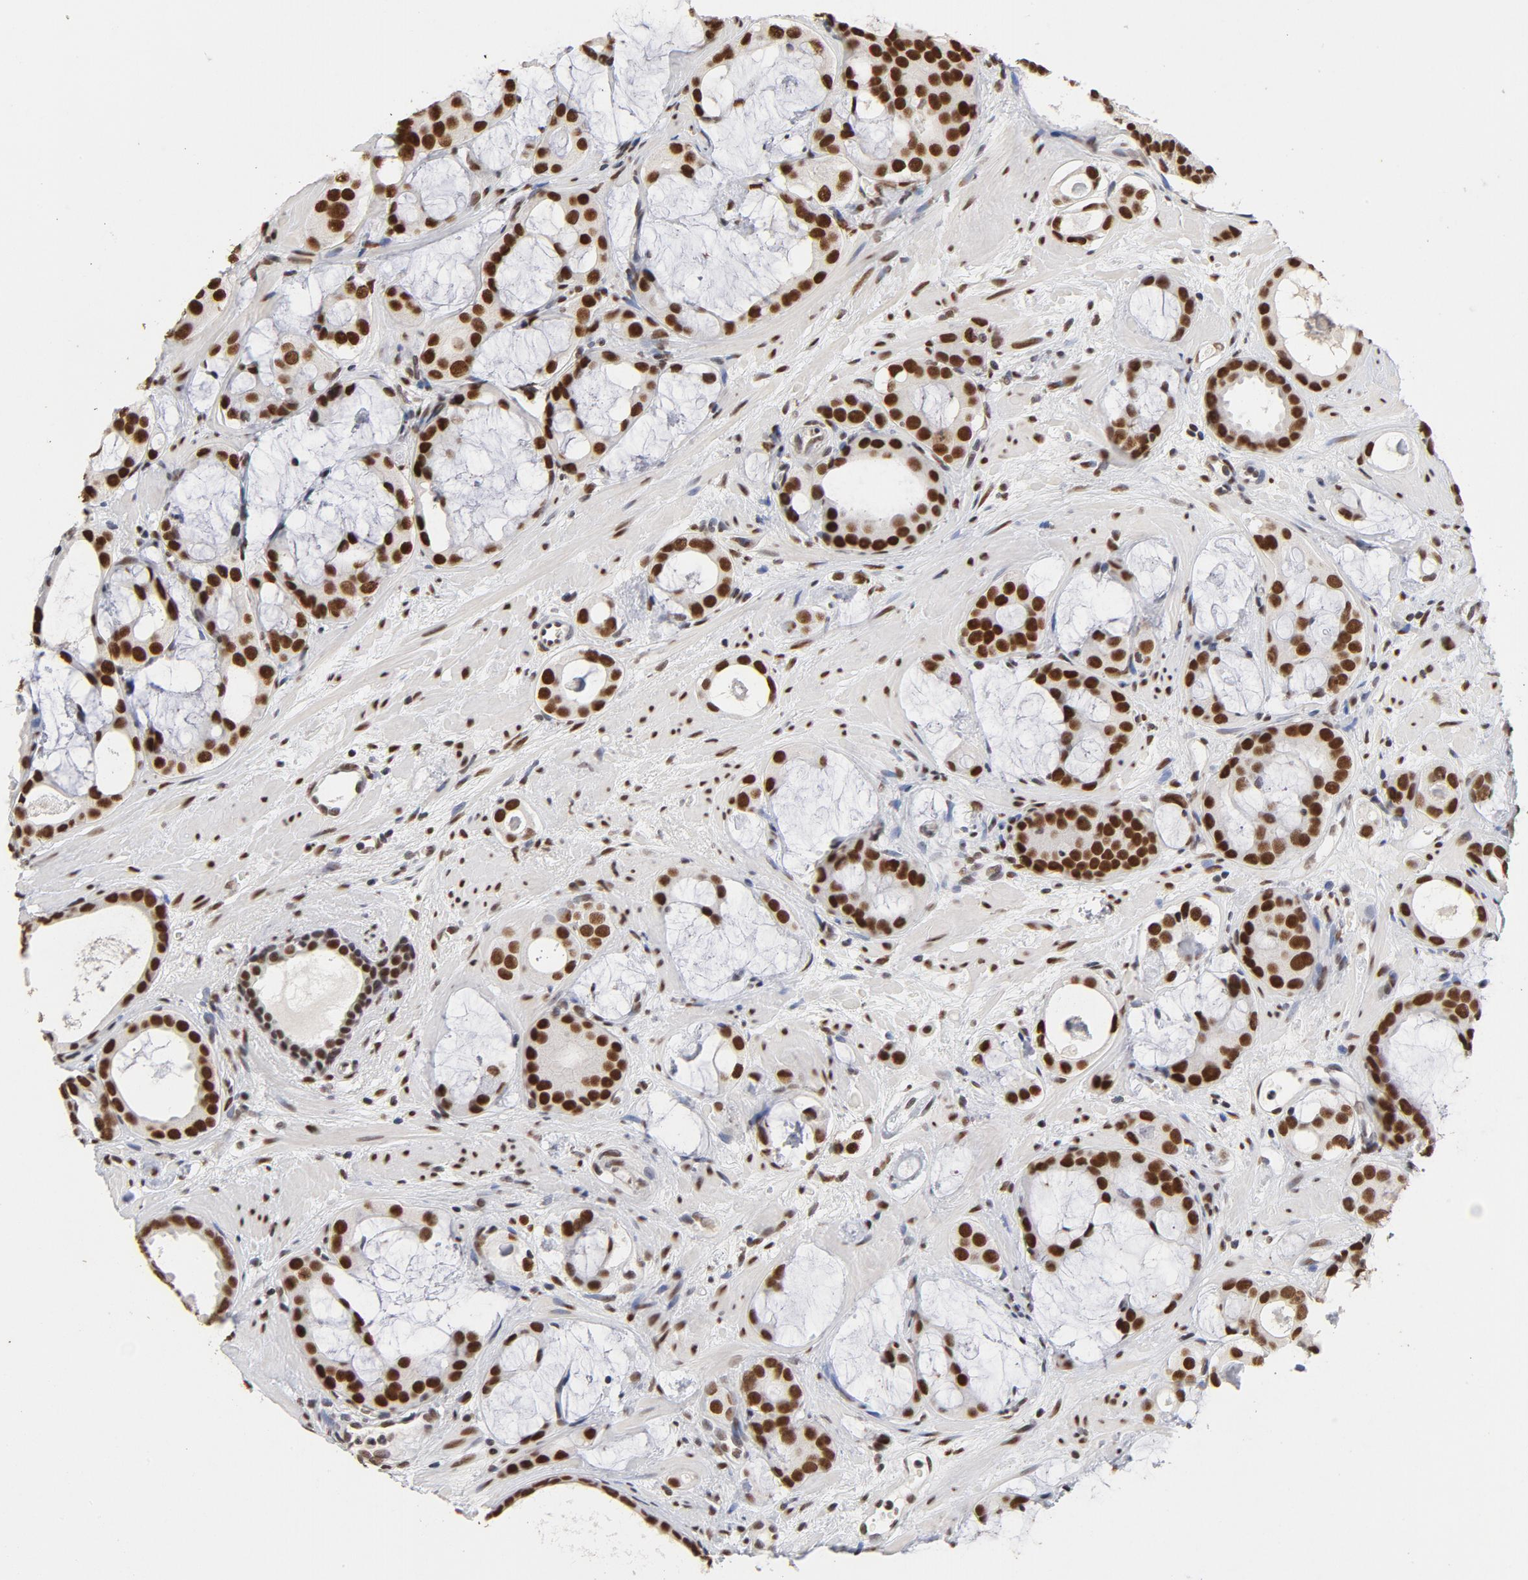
{"staining": {"intensity": "strong", "quantity": ">75%", "location": "nuclear"}, "tissue": "prostate cancer", "cell_type": "Tumor cells", "image_type": "cancer", "snomed": [{"axis": "morphology", "description": "Adenocarcinoma, Low grade"}, {"axis": "topography", "description": "Prostate"}], "caption": "Prostate cancer tissue demonstrates strong nuclear staining in approximately >75% of tumor cells", "gene": "TP53BP1", "patient": {"sex": "male", "age": 57}}